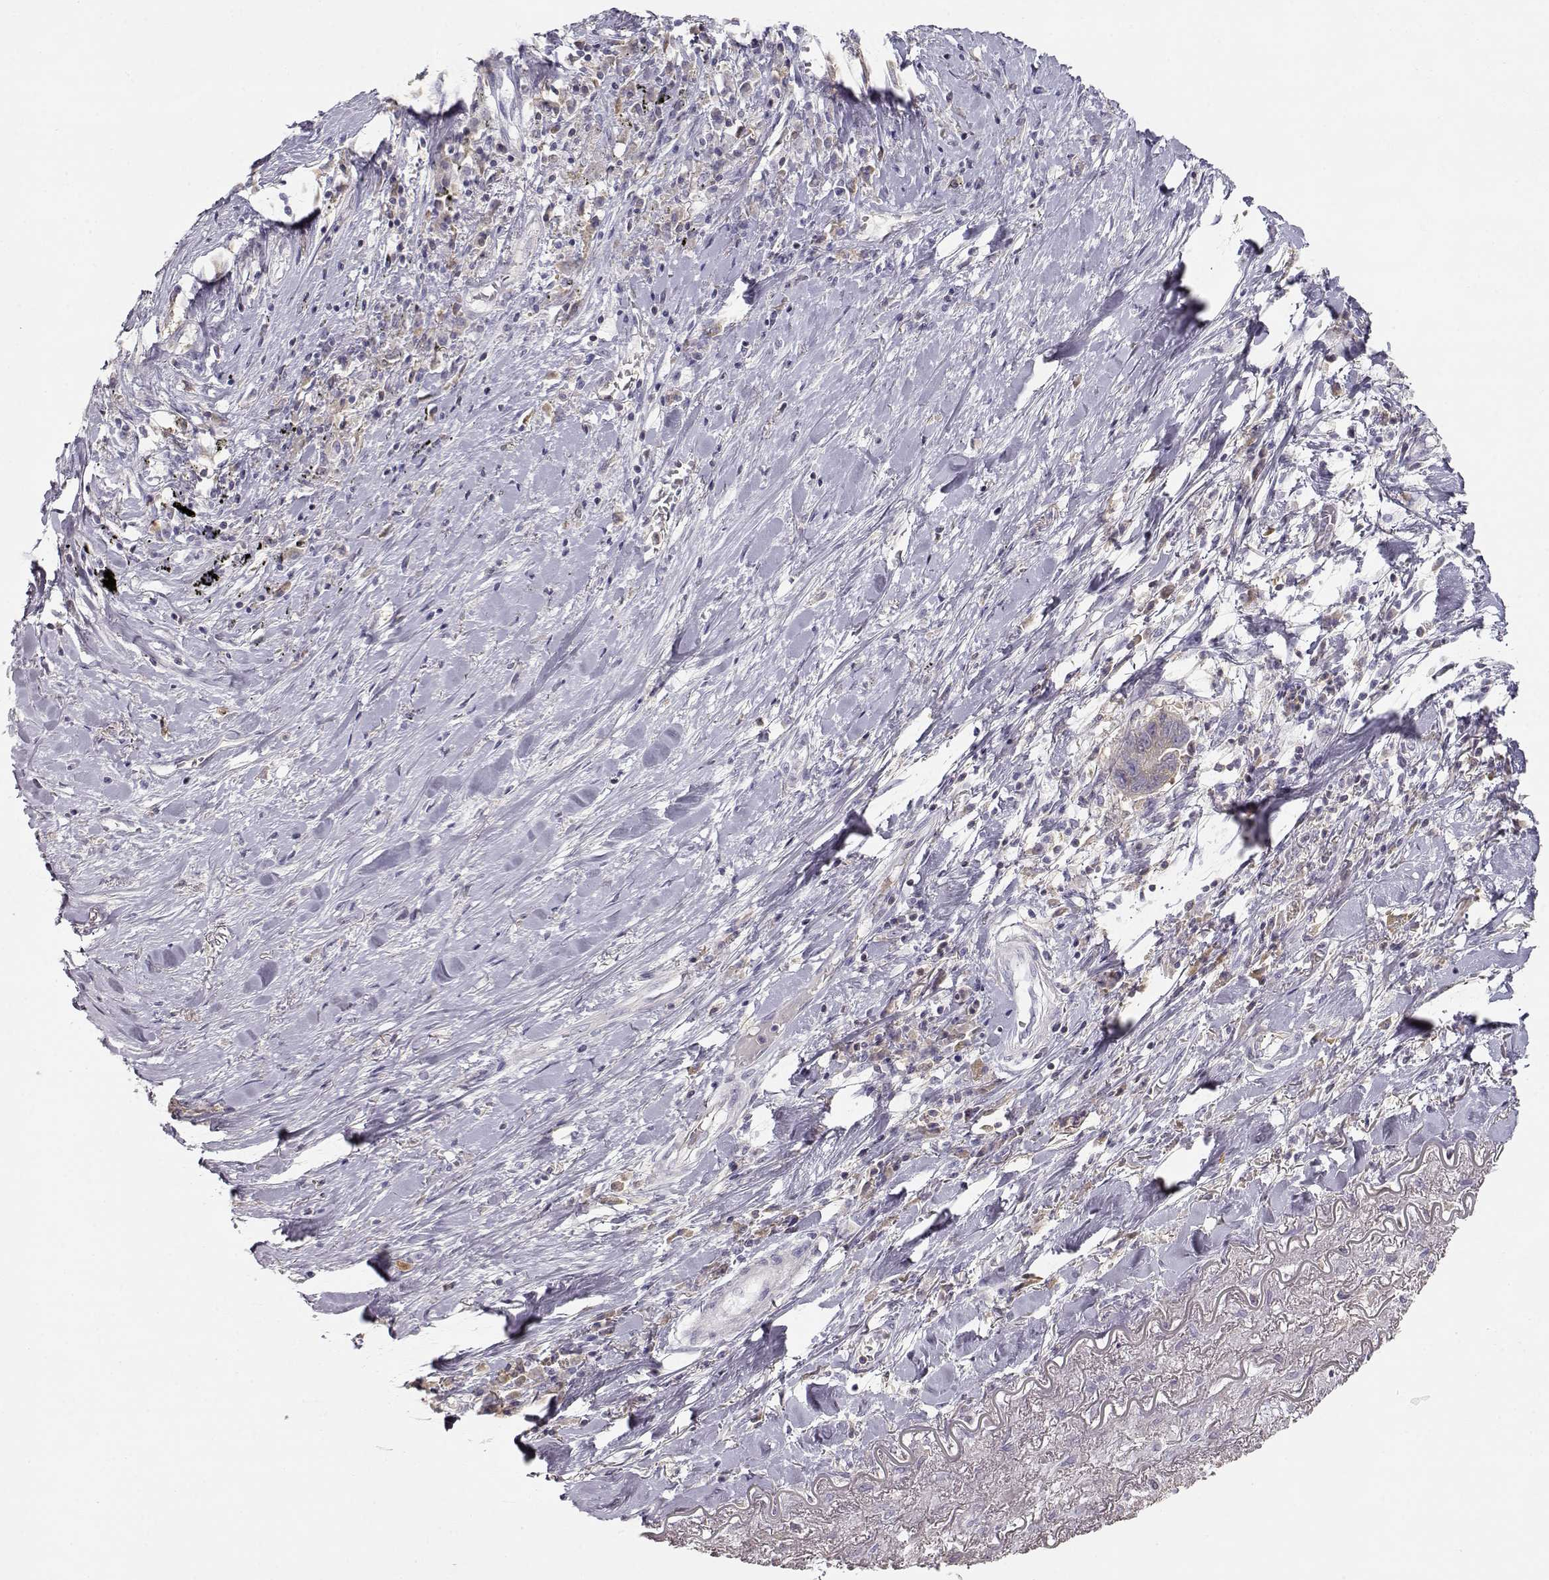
{"staining": {"intensity": "weak", "quantity": "25%-75%", "location": "cytoplasmic/membranous"}, "tissue": "lung cancer", "cell_type": "Tumor cells", "image_type": "cancer", "snomed": [{"axis": "morphology", "description": "Squamous cell carcinoma, NOS"}, {"axis": "topography", "description": "Lung"}], "caption": "Protein analysis of lung cancer (squamous cell carcinoma) tissue exhibits weak cytoplasmic/membranous positivity in about 25%-75% of tumor cells.", "gene": "SLCO6A1", "patient": {"sex": "male", "age": 73}}